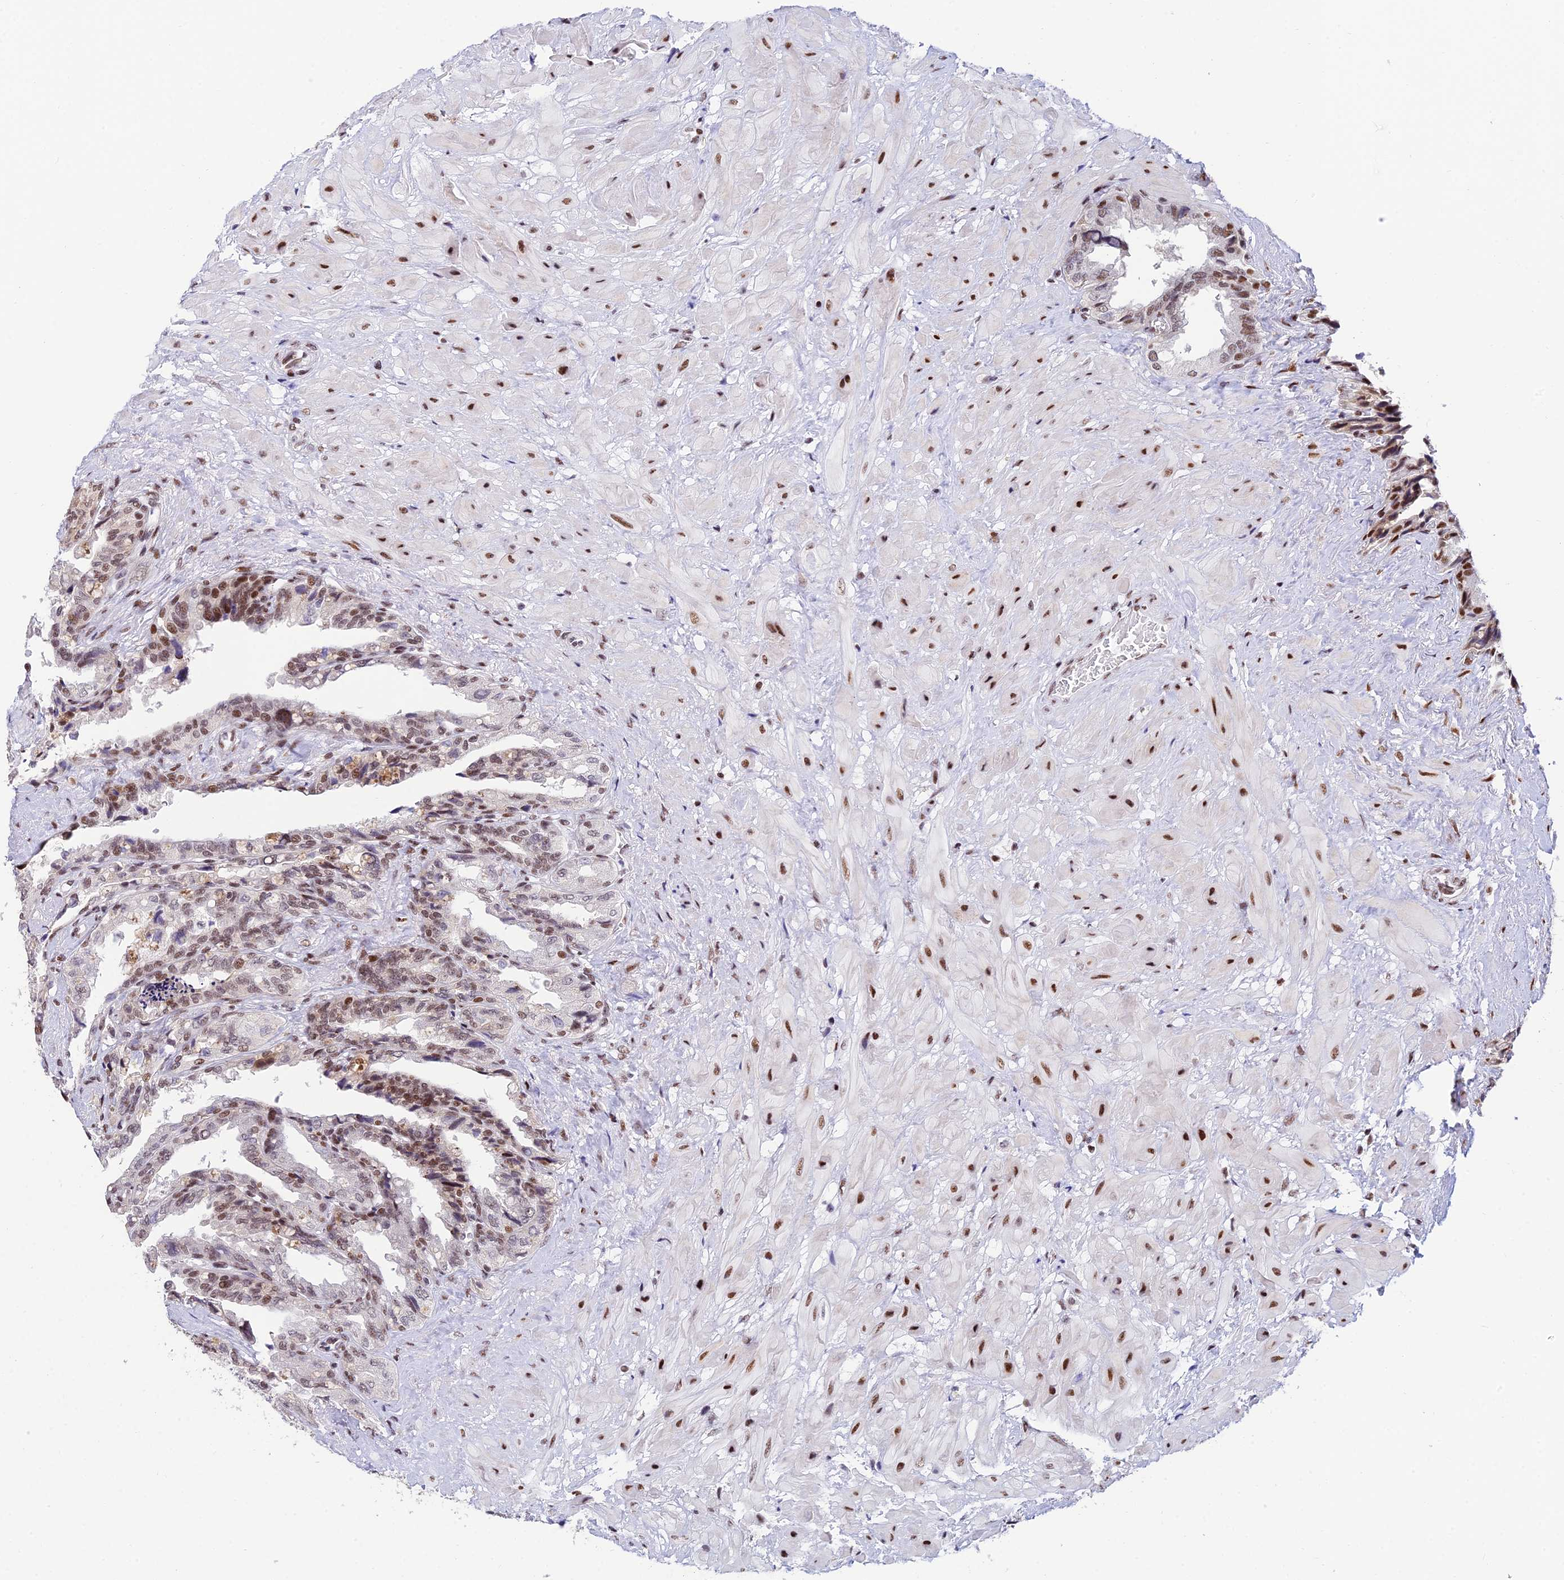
{"staining": {"intensity": "moderate", "quantity": ">75%", "location": "nuclear"}, "tissue": "seminal vesicle", "cell_type": "Glandular cells", "image_type": "normal", "snomed": [{"axis": "morphology", "description": "Normal tissue, NOS"}, {"axis": "topography", "description": "Seminal veicle"}, {"axis": "topography", "description": "Peripheral nerve tissue"}], "caption": "Seminal vesicle stained with immunohistochemistry (IHC) displays moderate nuclear expression in approximately >75% of glandular cells. Ihc stains the protein in brown and the nuclei are stained blue.", "gene": "USP22", "patient": {"sex": "male", "age": 60}}